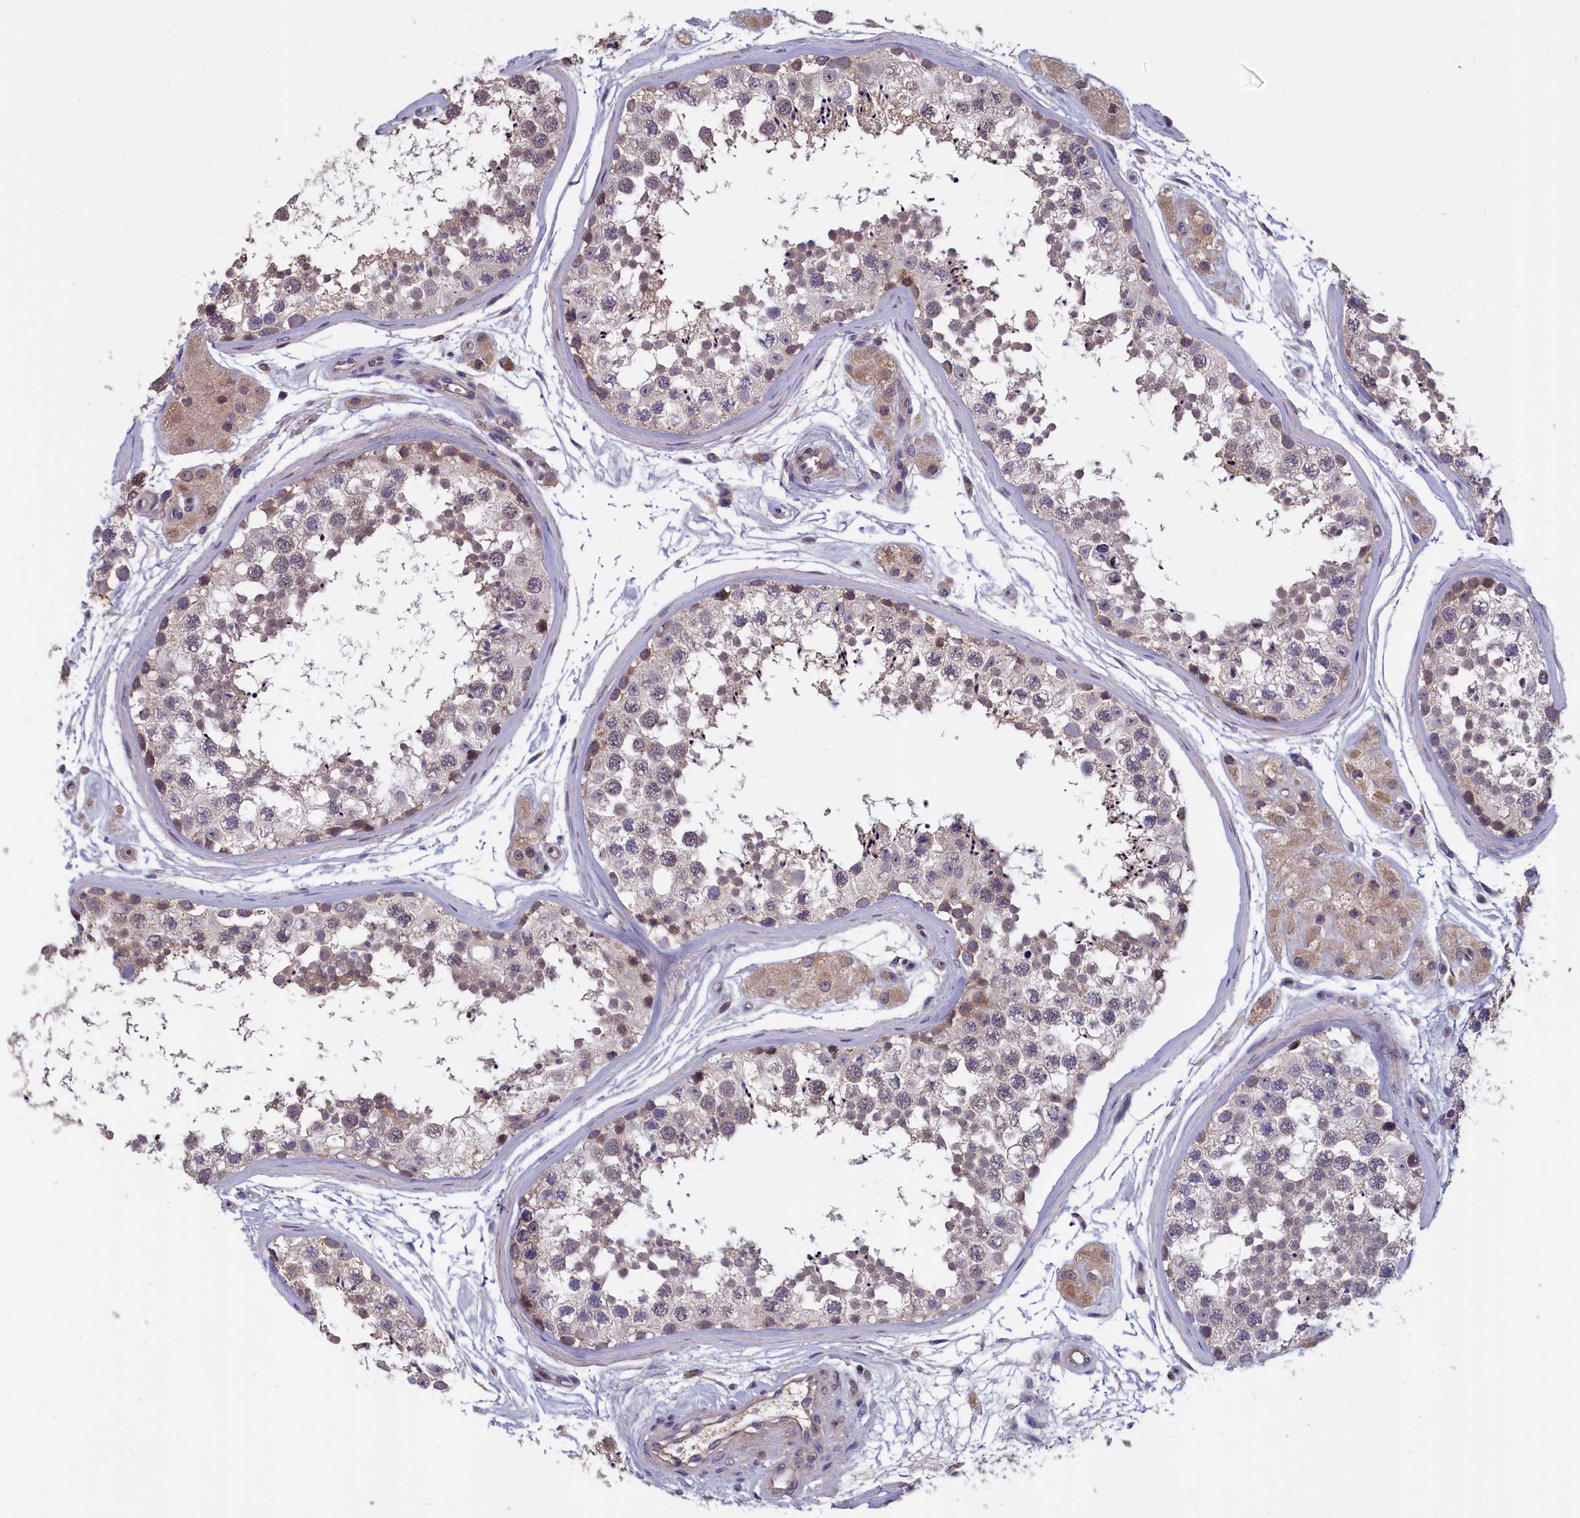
{"staining": {"intensity": "weak", "quantity": "<25%", "location": "cytoplasmic/membranous"}, "tissue": "testis", "cell_type": "Cells in seminiferous ducts", "image_type": "normal", "snomed": [{"axis": "morphology", "description": "Normal tissue, NOS"}, {"axis": "topography", "description": "Testis"}], "caption": "Benign testis was stained to show a protein in brown. There is no significant positivity in cells in seminiferous ducts.", "gene": "EPB41L4B", "patient": {"sex": "male", "age": 56}}